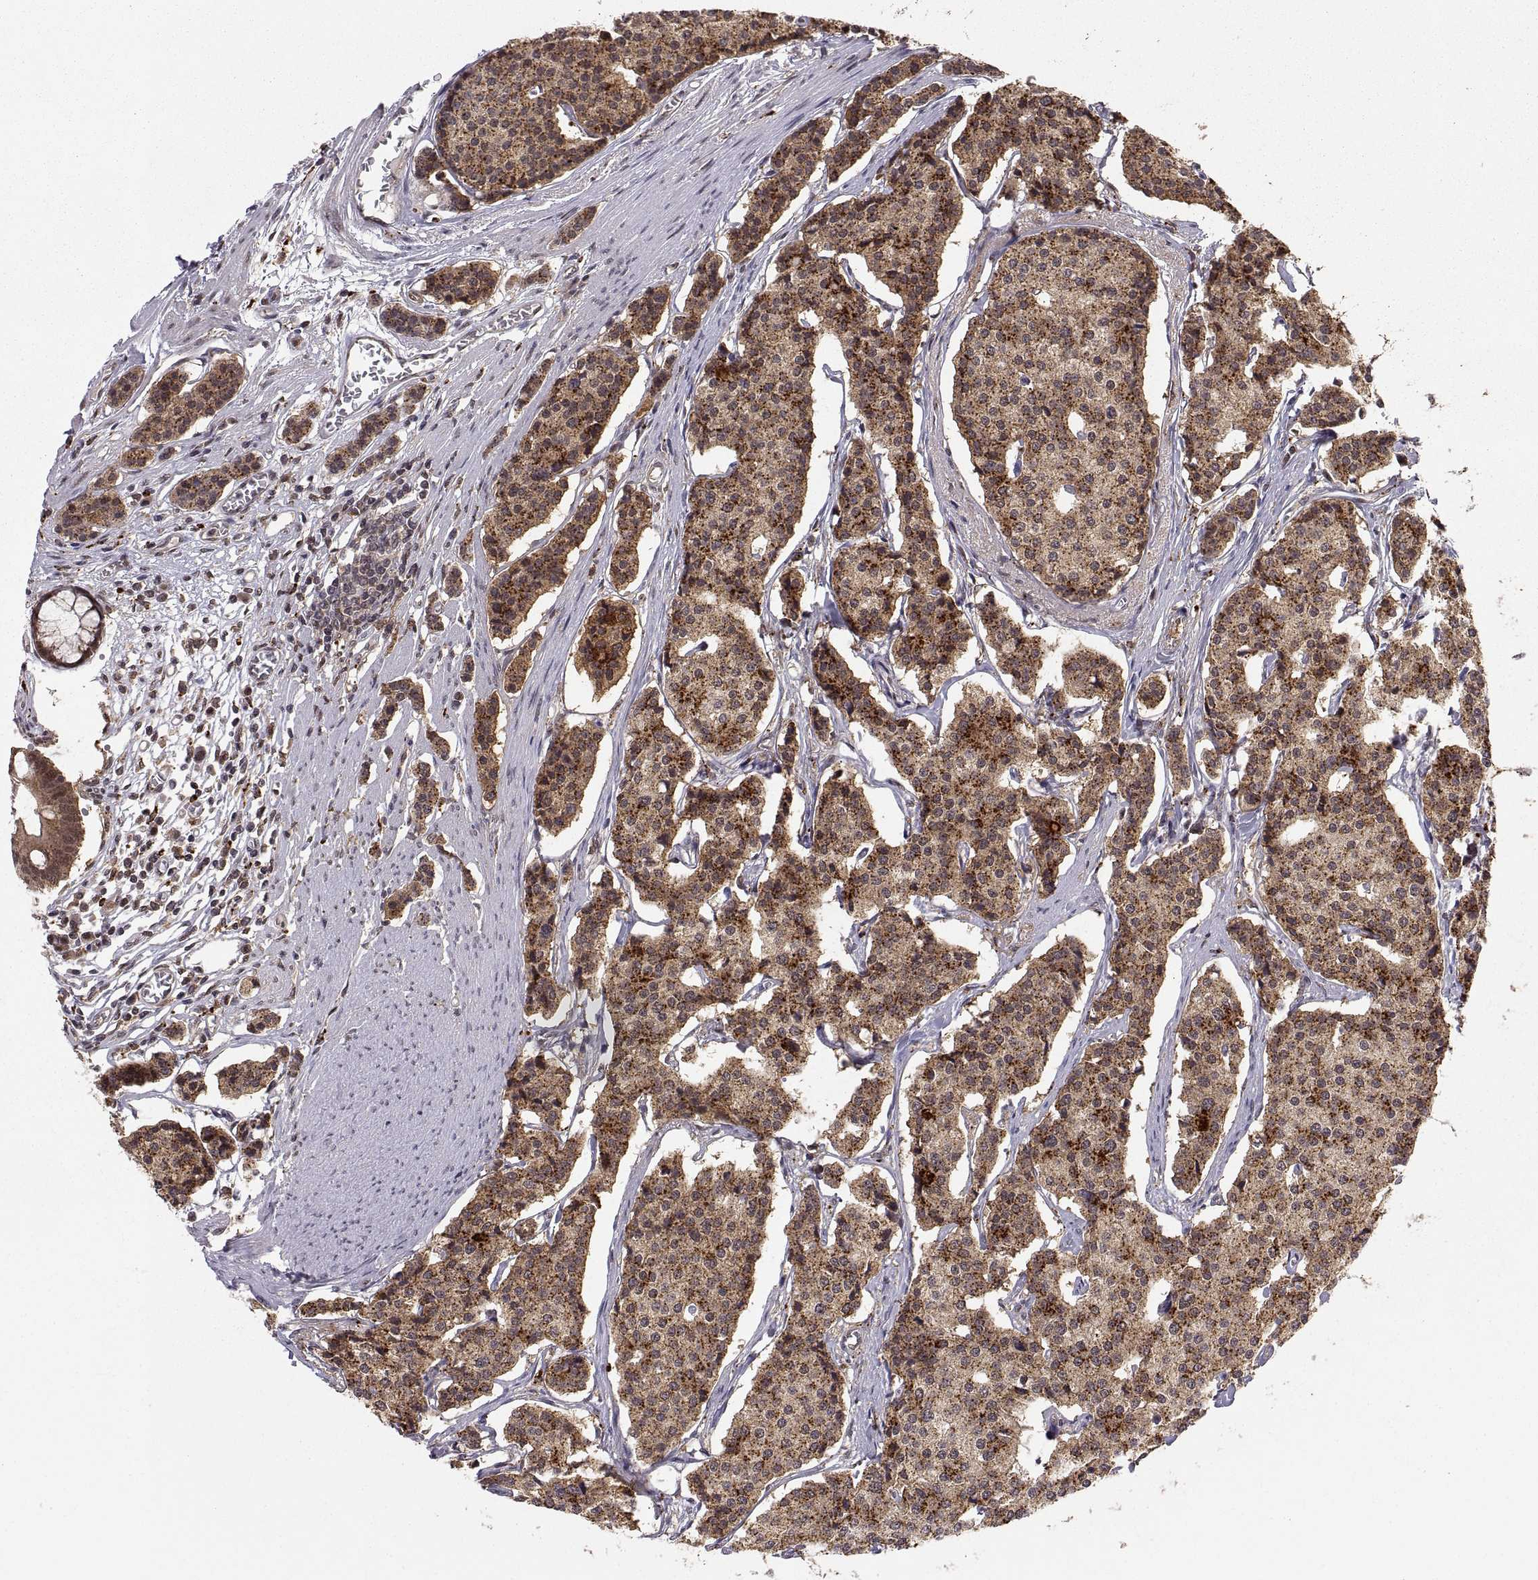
{"staining": {"intensity": "strong", "quantity": "25%-75%", "location": "cytoplasmic/membranous"}, "tissue": "carcinoid", "cell_type": "Tumor cells", "image_type": "cancer", "snomed": [{"axis": "morphology", "description": "Carcinoid, malignant, NOS"}, {"axis": "topography", "description": "Small intestine"}], "caption": "High-power microscopy captured an immunohistochemistry micrograph of carcinoid, revealing strong cytoplasmic/membranous positivity in about 25%-75% of tumor cells. Immunohistochemistry (ihc) stains the protein in brown and the nuclei are stained blue.", "gene": "PSMC2", "patient": {"sex": "female", "age": 65}}